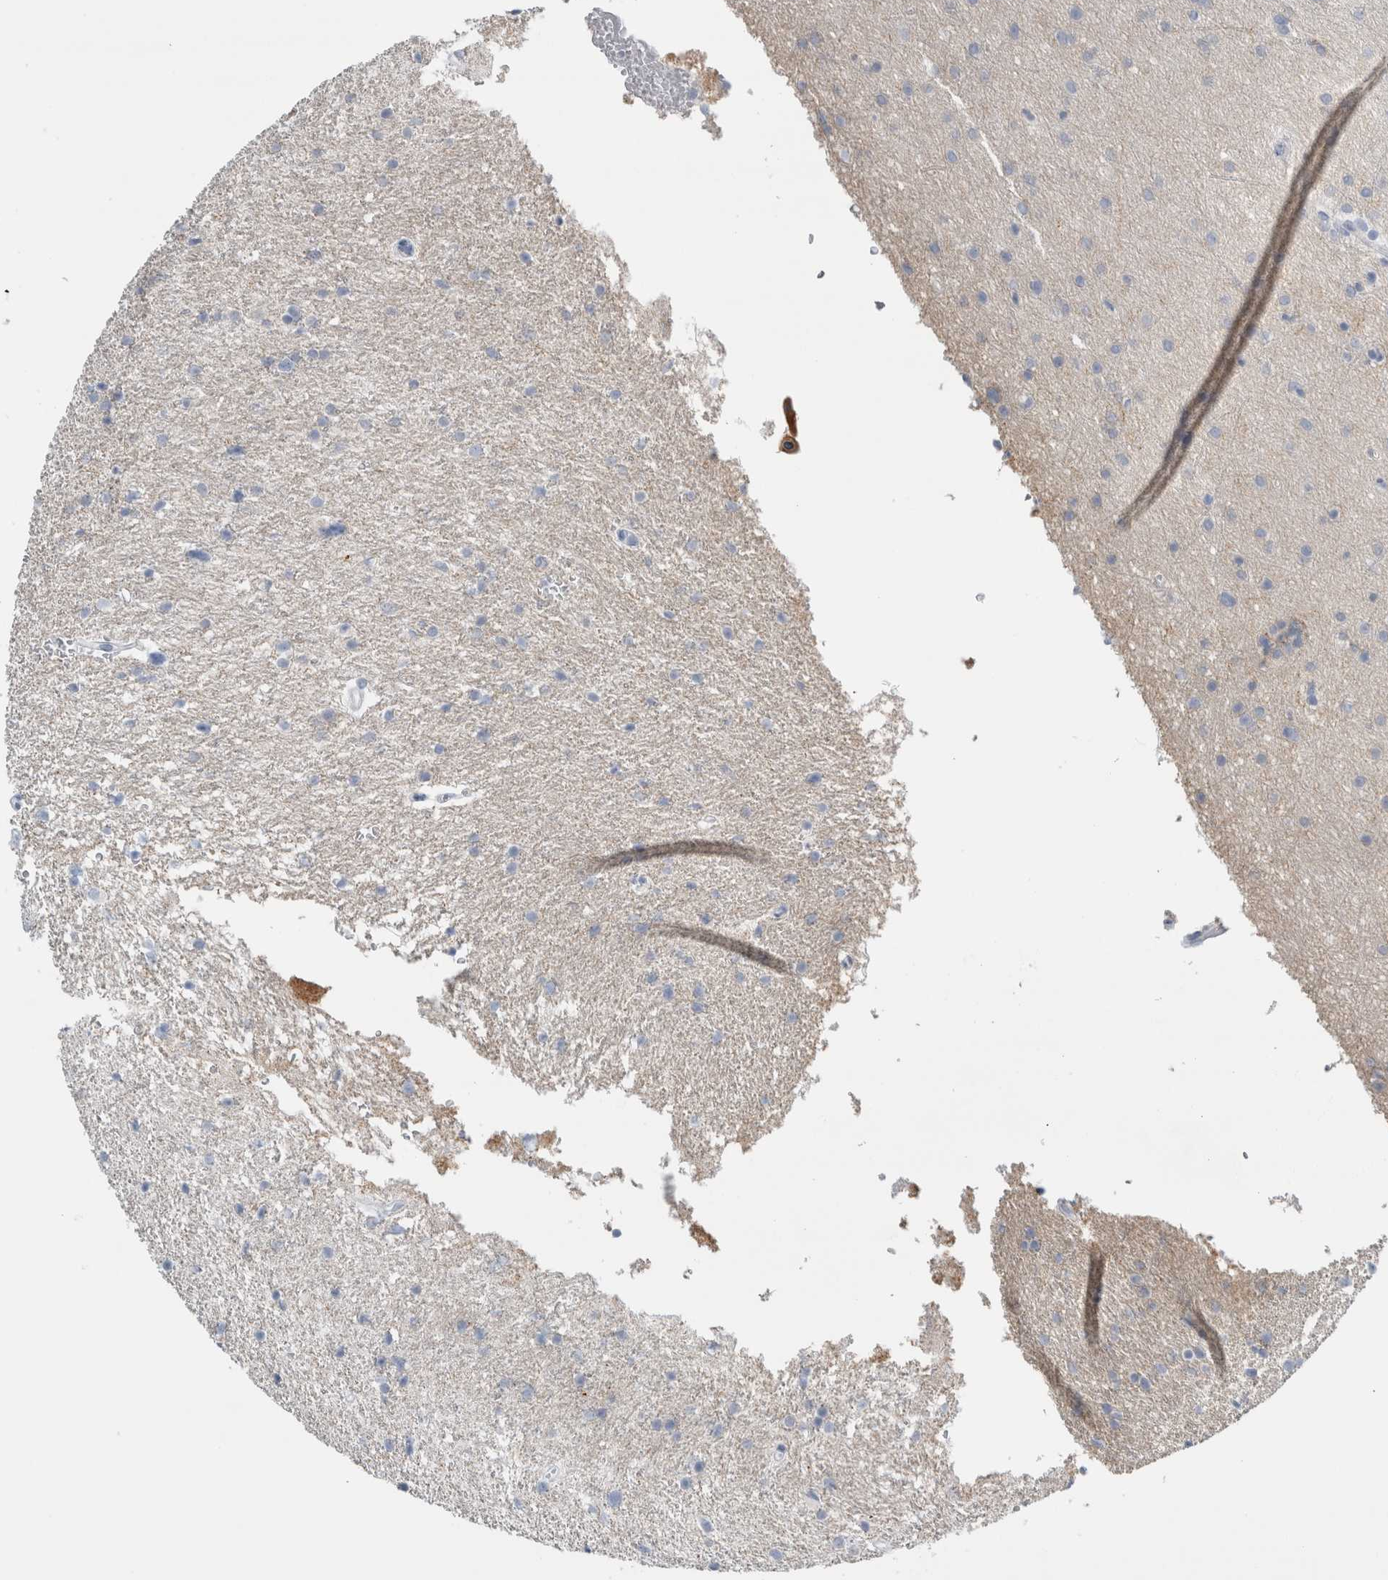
{"staining": {"intensity": "negative", "quantity": "none", "location": "none"}, "tissue": "glioma", "cell_type": "Tumor cells", "image_type": "cancer", "snomed": [{"axis": "morphology", "description": "Glioma, malignant, Low grade"}, {"axis": "topography", "description": "Brain"}], "caption": "DAB (3,3'-diaminobenzidine) immunohistochemical staining of malignant low-grade glioma shows no significant expression in tumor cells. The staining is performed using DAB (3,3'-diaminobenzidine) brown chromogen with nuclei counter-stained in using hematoxylin.", "gene": "RPH3AL", "patient": {"sex": "female", "age": 37}}